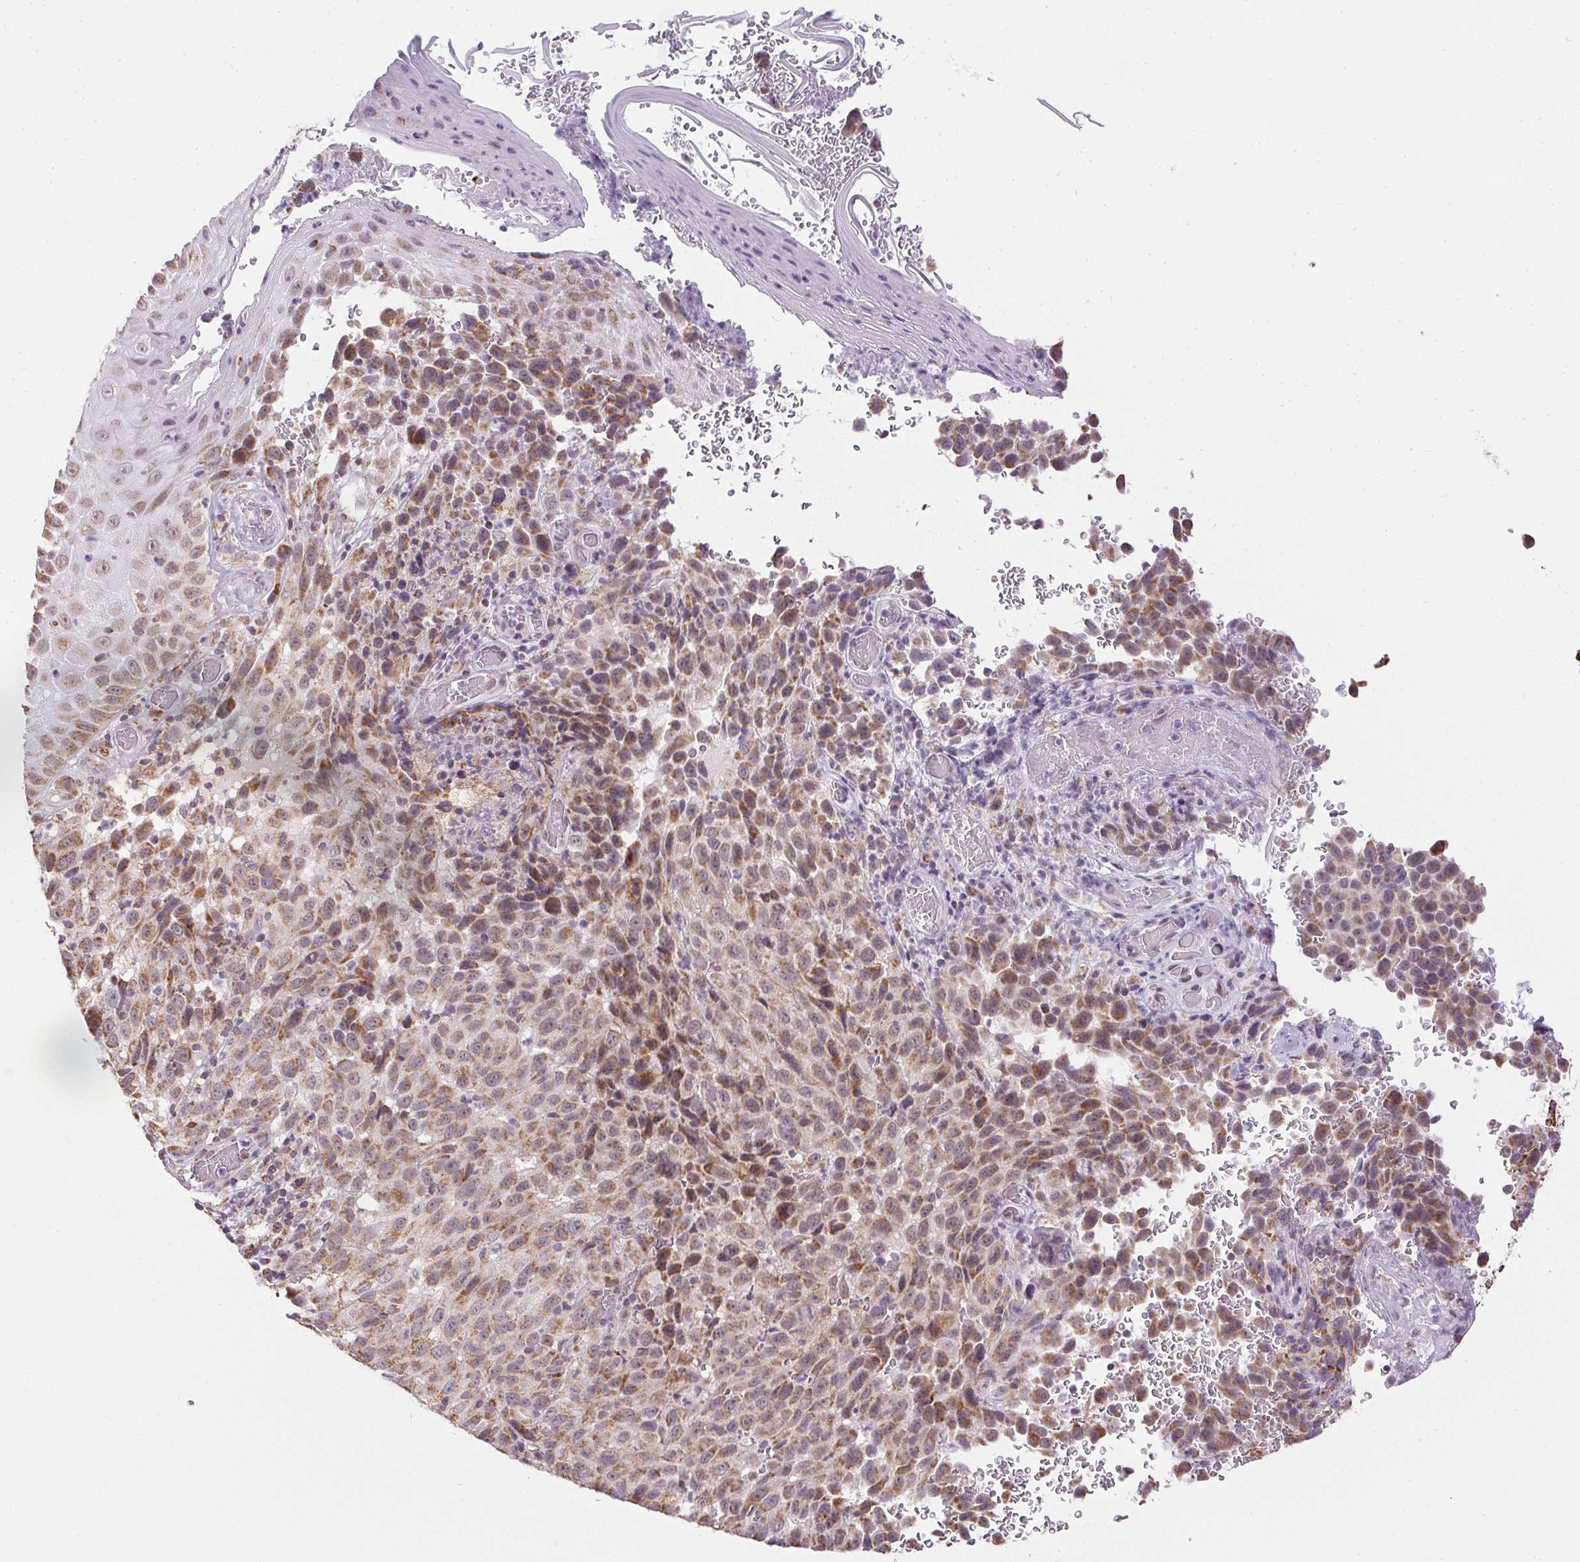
{"staining": {"intensity": "moderate", "quantity": ">75%", "location": "cytoplasmic/membranous"}, "tissue": "melanoma", "cell_type": "Tumor cells", "image_type": "cancer", "snomed": [{"axis": "morphology", "description": "Malignant melanoma, NOS"}, {"axis": "topography", "description": "Skin"}], "caption": "A histopathology image of malignant melanoma stained for a protein shows moderate cytoplasmic/membranous brown staining in tumor cells.", "gene": "MAPK11", "patient": {"sex": "male", "age": 85}}